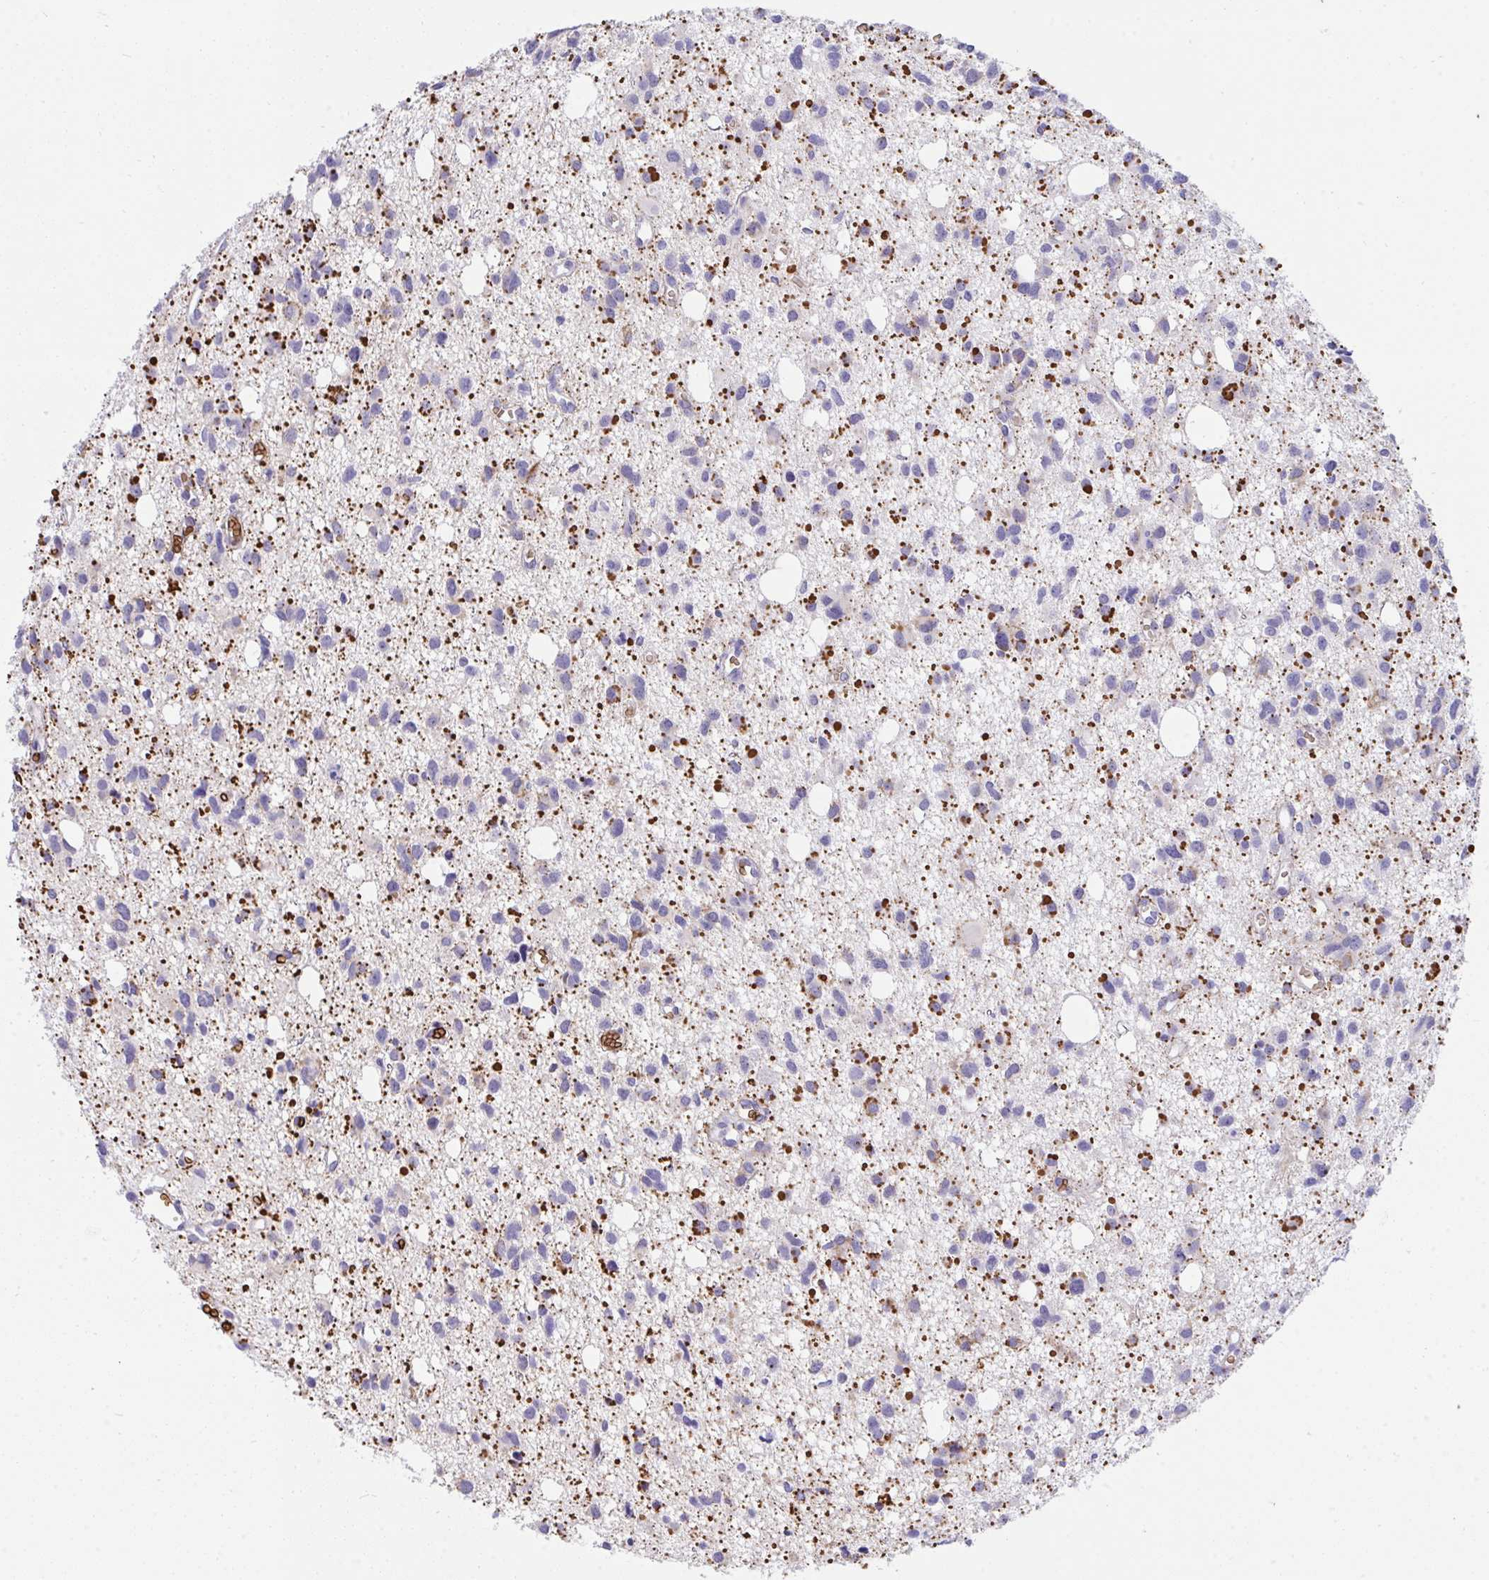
{"staining": {"intensity": "moderate", "quantity": "<25%", "location": "cytoplasmic/membranous"}, "tissue": "glioma", "cell_type": "Tumor cells", "image_type": "cancer", "snomed": [{"axis": "morphology", "description": "Glioma, malignant, High grade"}, {"axis": "topography", "description": "Brain"}], "caption": "High-magnification brightfield microscopy of high-grade glioma (malignant) stained with DAB (3,3'-diaminobenzidine) (brown) and counterstained with hematoxylin (blue). tumor cells exhibit moderate cytoplasmic/membranous expression is appreciated in about<25% of cells.", "gene": "ANK1", "patient": {"sex": "male", "age": 23}}